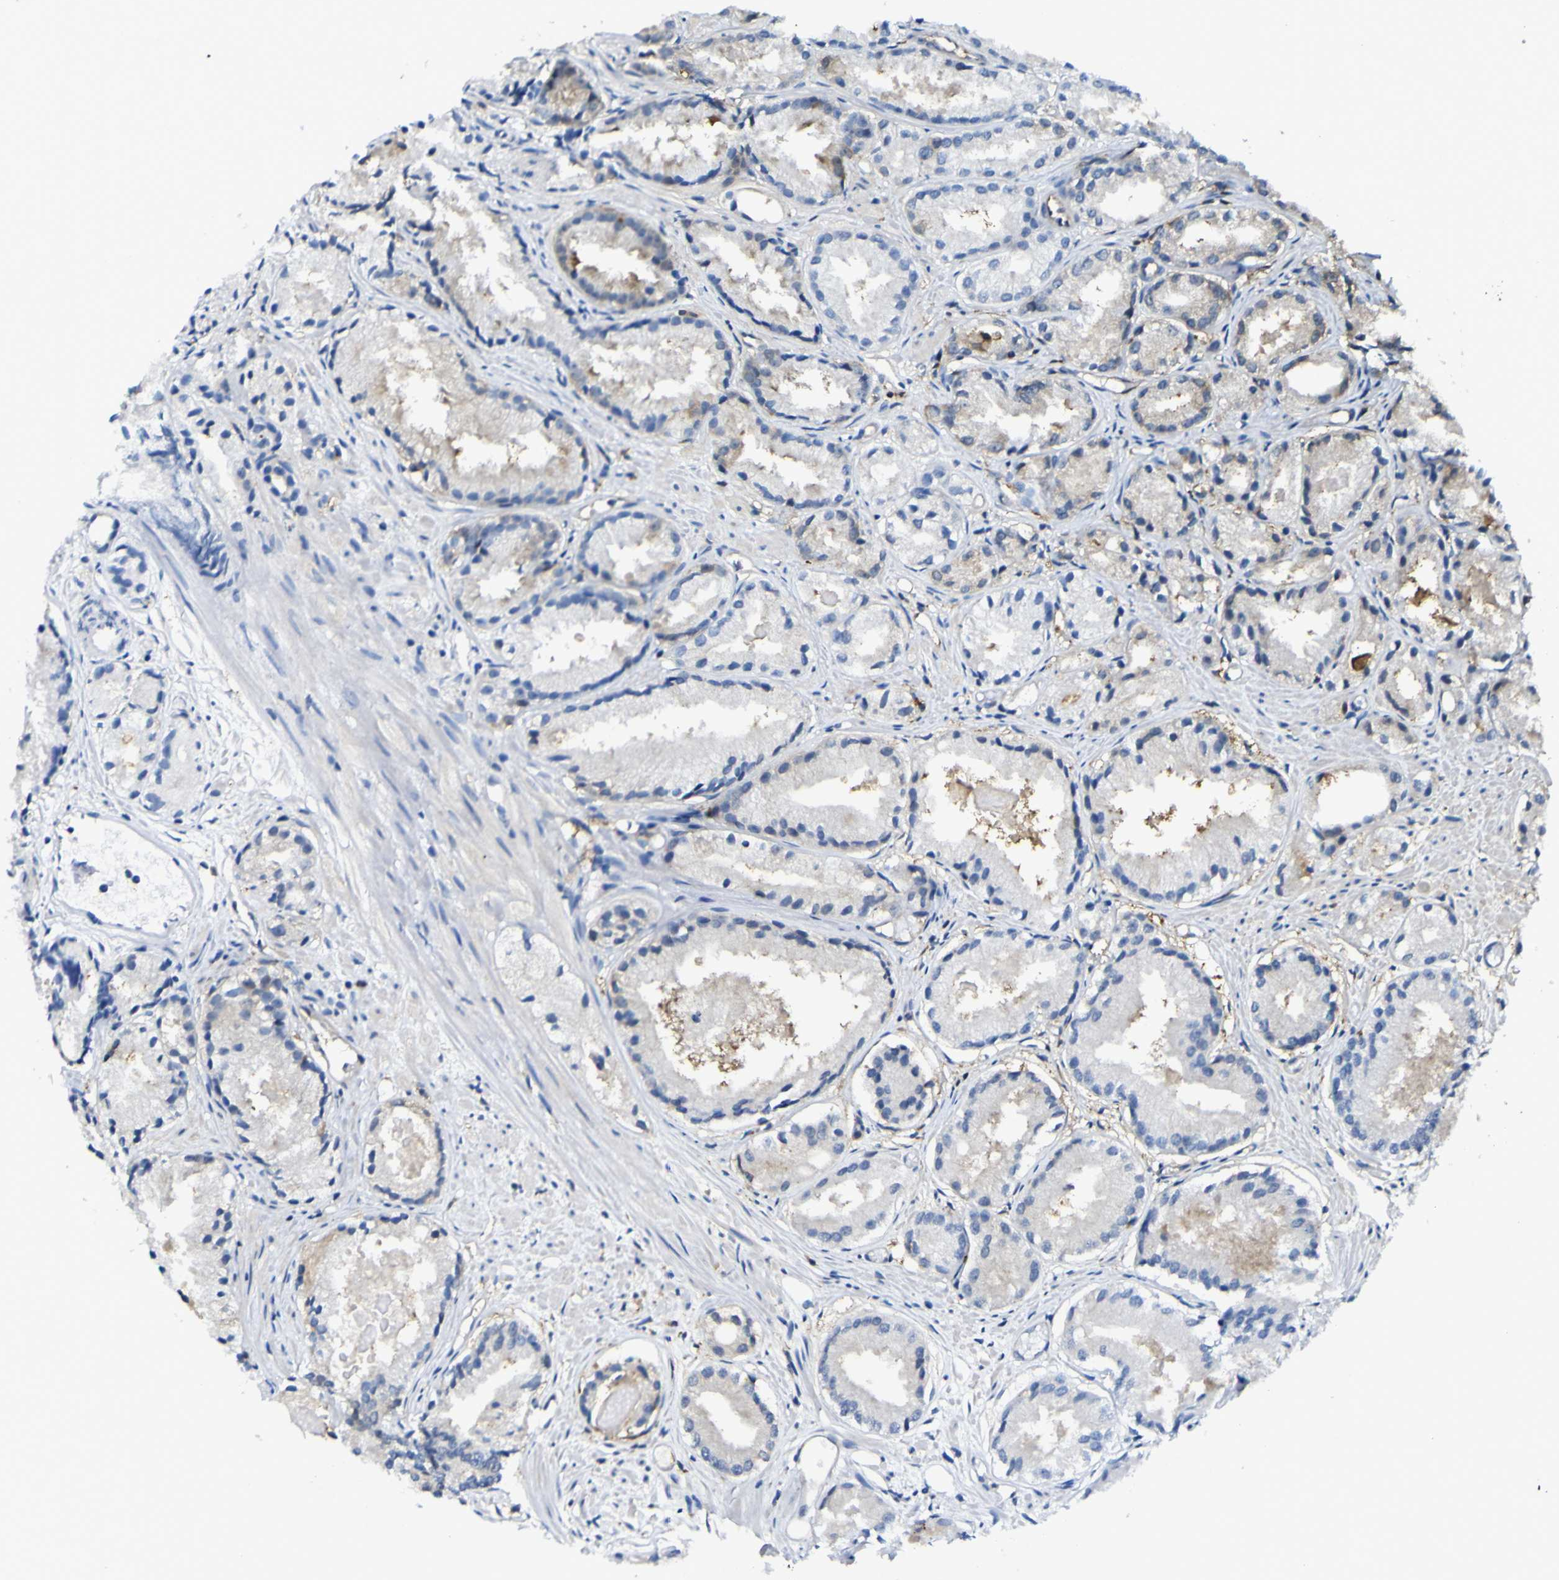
{"staining": {"intensity": "negative", "quantity": "none", "location": "none"}, "tissue": "prostate cancer", "cell_type": "Tumor cells", "image_type": "cancer", "snomed": [{"axis": "morphology", "description": "Adenocarcinoma, Low grade"}, {"axis": "topography", "description": "Prostate"}], "caption": "An immunohistochemistry (IHC) image of low-grade adenocarcinoma (prostate) is shown. There is no staining in tumor cells of low-grade adenocarcinoma (prostate).", "gene": "ABHD3", "patient": {"sex": "male", "age": 72}}